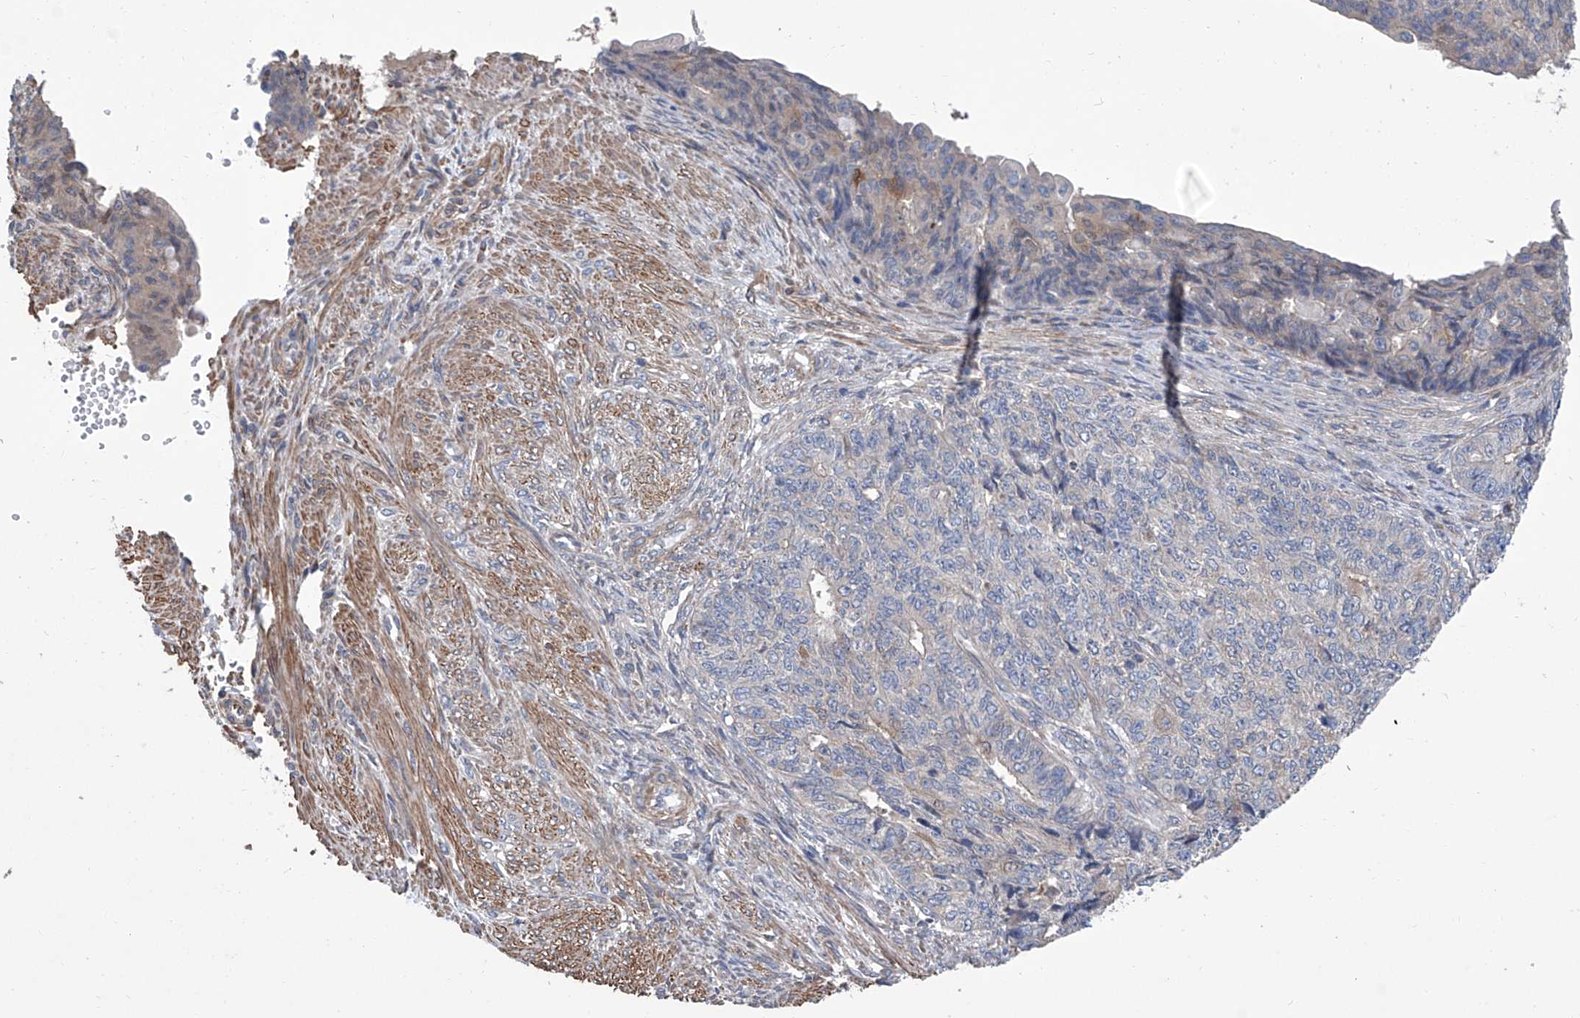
{"staining": {"intensity": "weak", "quantity": "<25%", "location": "cytoplasmic/membranous"}, "tissue": "endometrial cancer", "cell_type": "Tumor cells", "image_type": "cancer", "snomed": [{"axis": "morphology", "description": "Adenocarcinoma, NOS"}, {"axis": "topography", "description": "Endometrium"}], "caption": "Tumor cells show no significant protein positivity in endometrial adenocarcinoma. (Brightfield microscopy of DAB IHC at high magnification).", "gene": "SMS", "patient": {"sex": "female", "age": 32}}